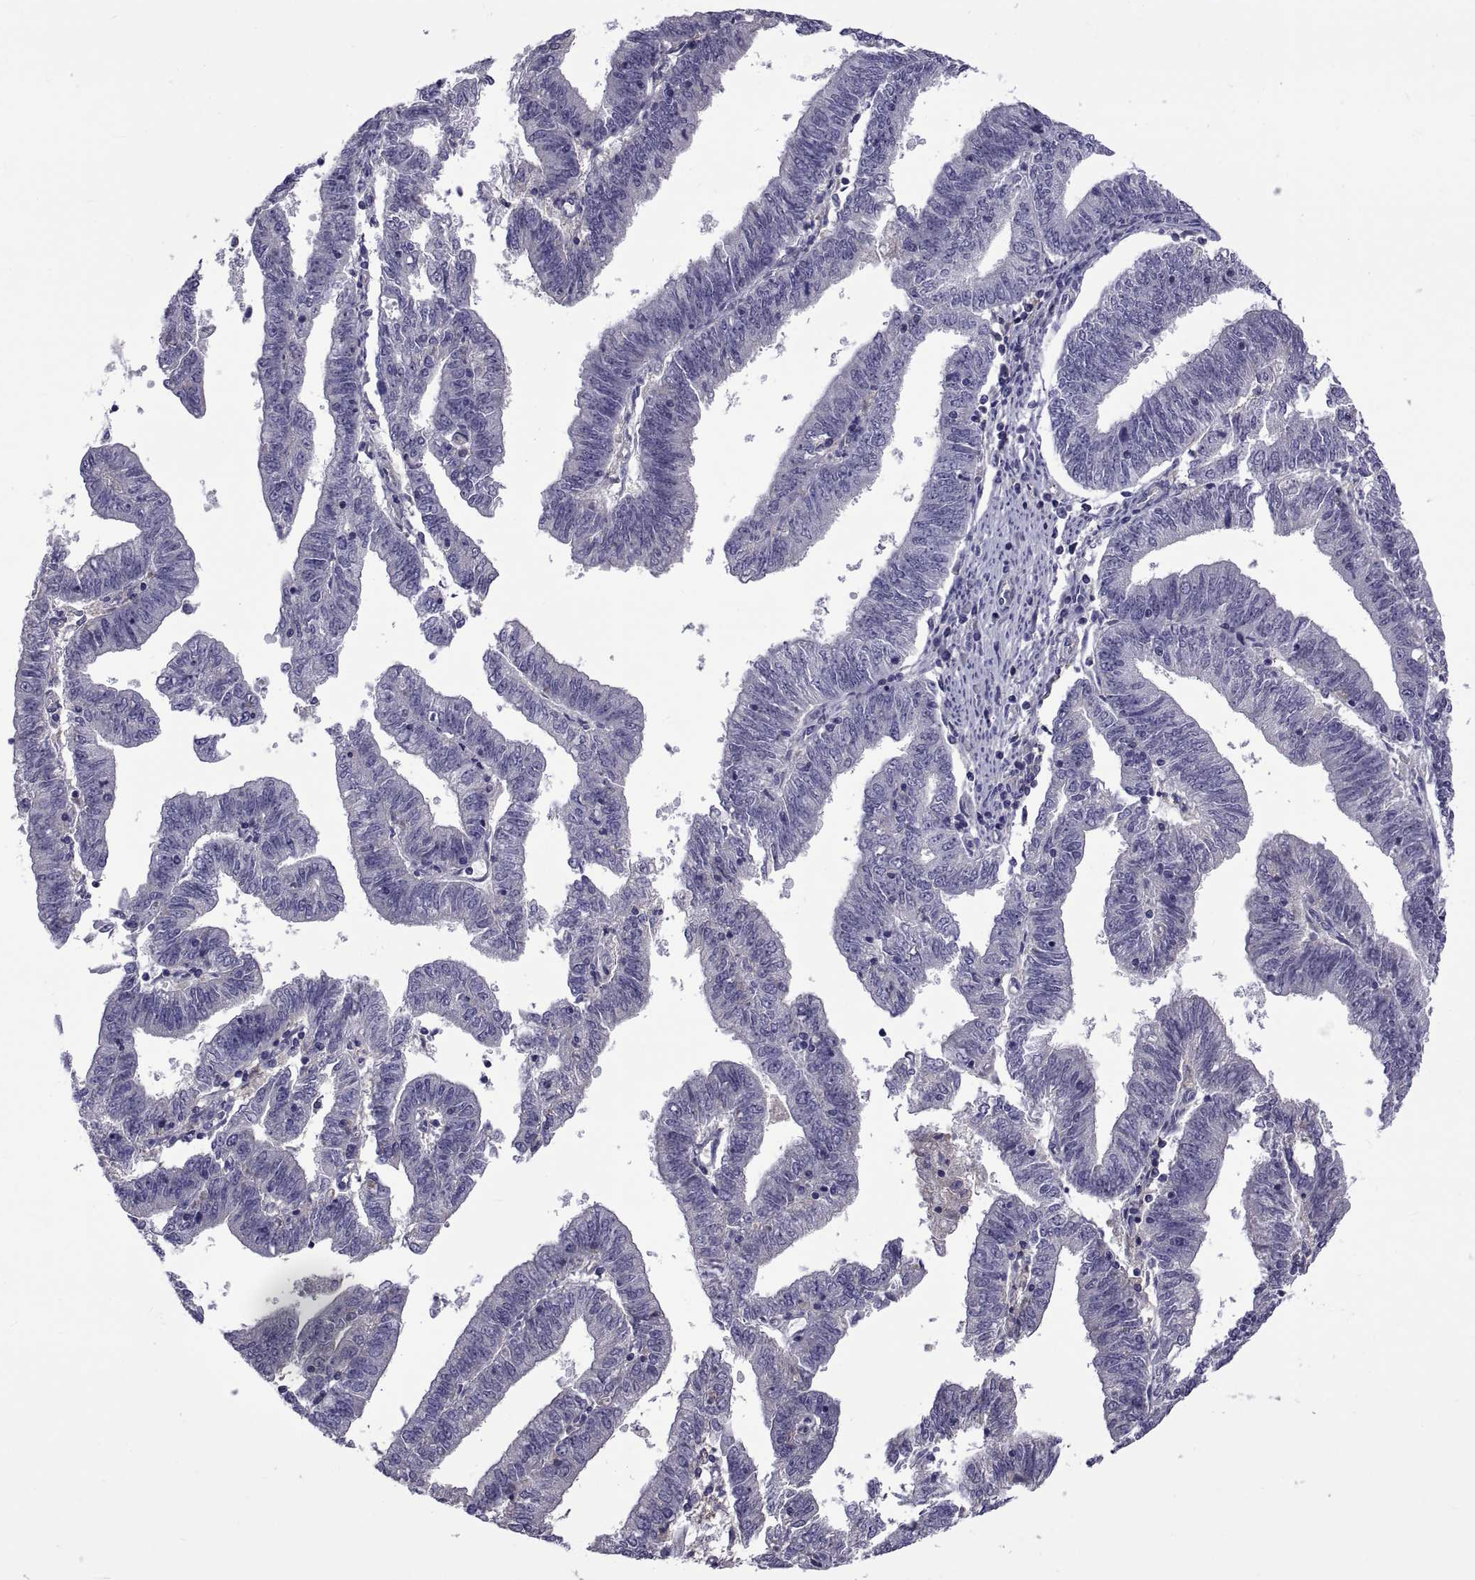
{"staining": {"intensity": "negative", "quantity": "none", "location": "none"}, "tissue": "endometrial cancer", "cell_type": "Tumor cells", "image_type": "cancer", "snomed": [{"axis": "morphology", "description": "Adenocarcinoma, NOS"}, {"axis": "topography", "description": "Endometrium"}], "caption": "IHC image of neoplastic tissue: endometrial cancer (adenocarcinoma) stained with DAB (3,3'-diaminobenzidine) shows no significant protein staining in tumor cells.", "gene": "TMC3", "patient": {"sex": "female", "age": 82}}